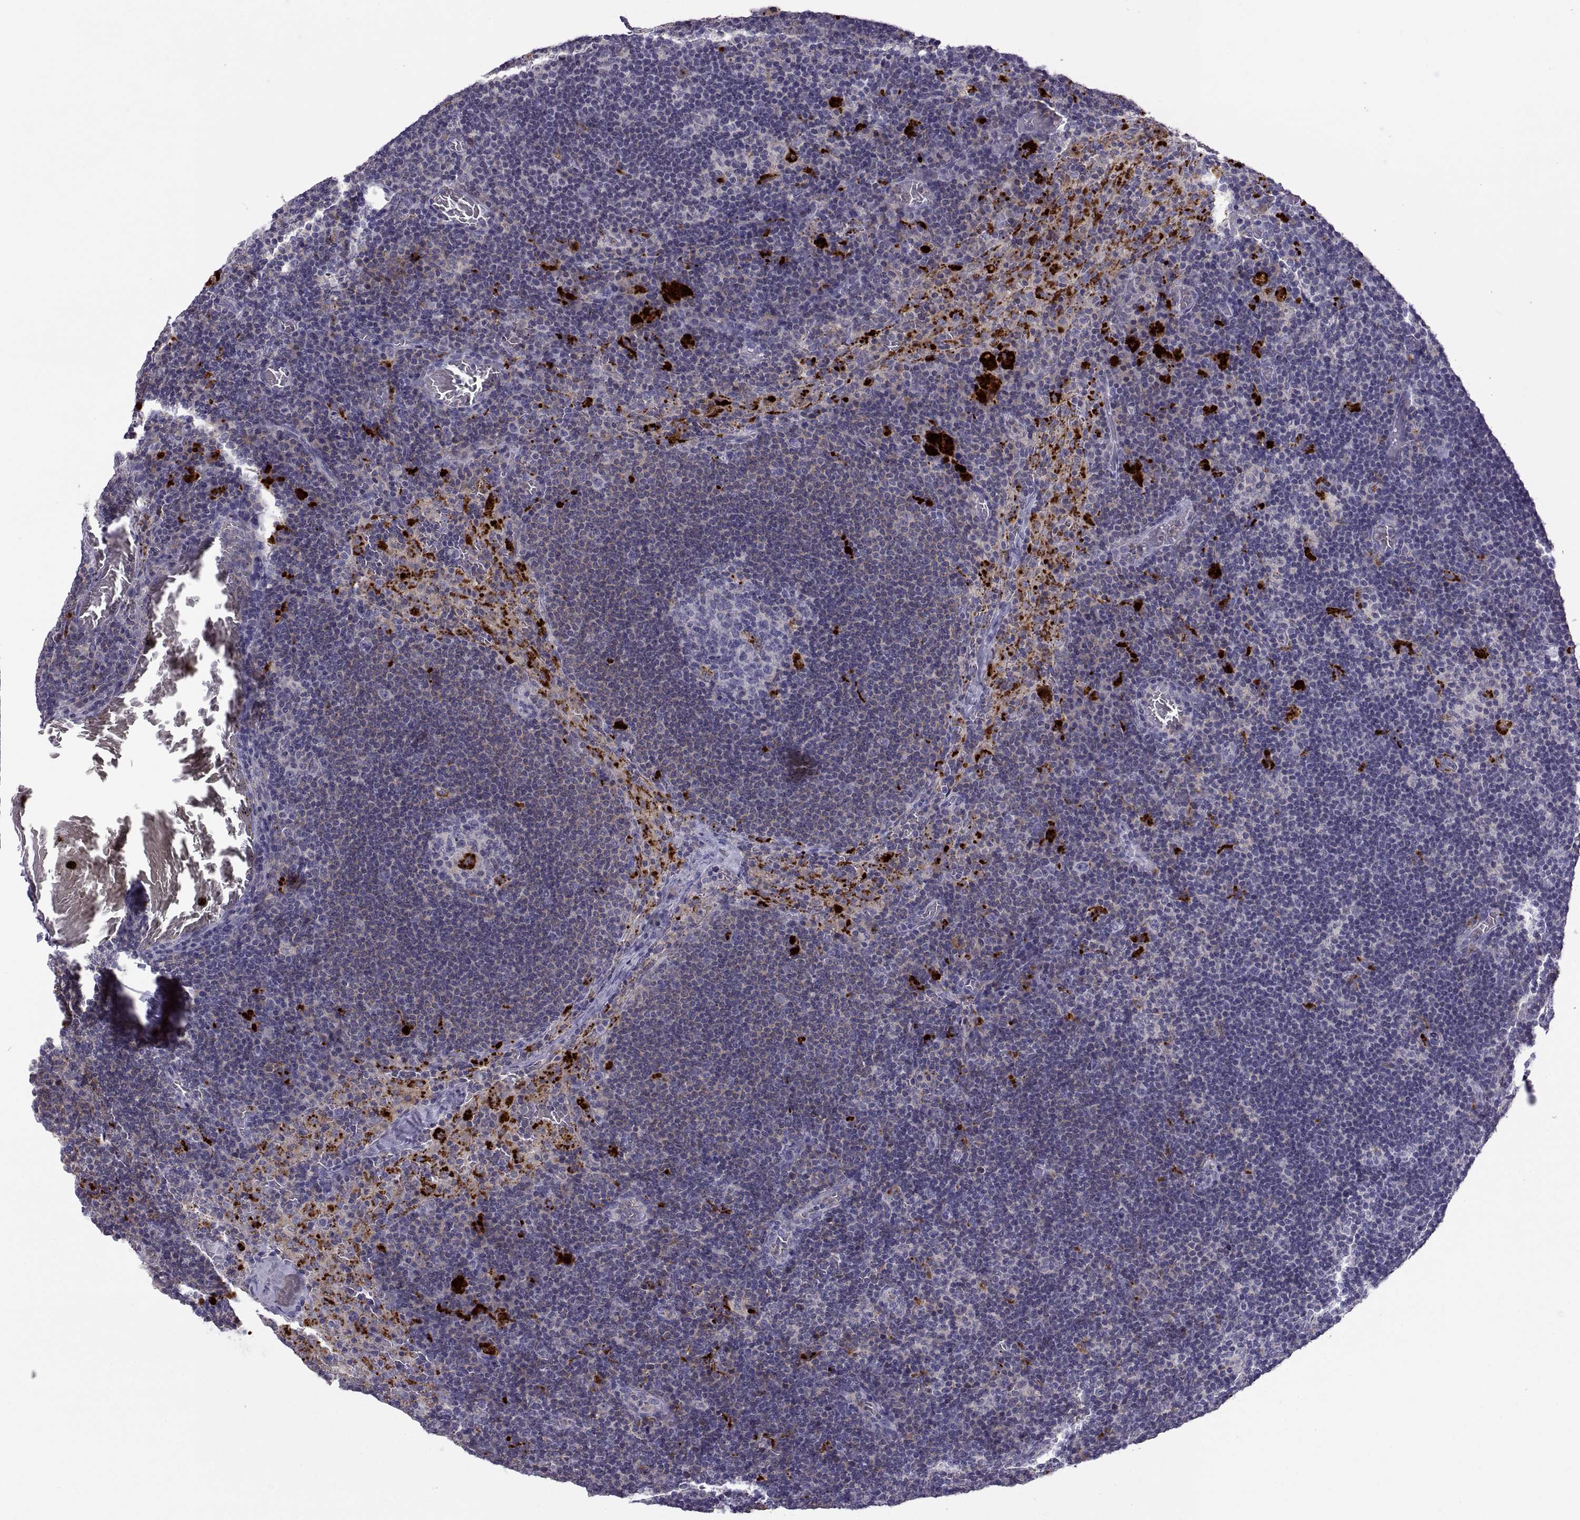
{"staining": {"intensity": "strong", "quantity": "<25%", "location": "cytoplasmic/membranous"}, "tissue": "lymph node", "cell_type": "Germinal center cells", "image_type": "normal", "snomed": [{"axis": "morphology", "description": "Normal tissue, NOS"}, {"axis": "topography", "description": "Lymph node"}], "caption": "About <25% of germinal center cells in normal human lymph node display strong cytoplasmic/membranous protein expression as visualized by brown immunohistochemical staining.", "gene": "RGS19", "patient": {"sex": "male", "age": 63}}